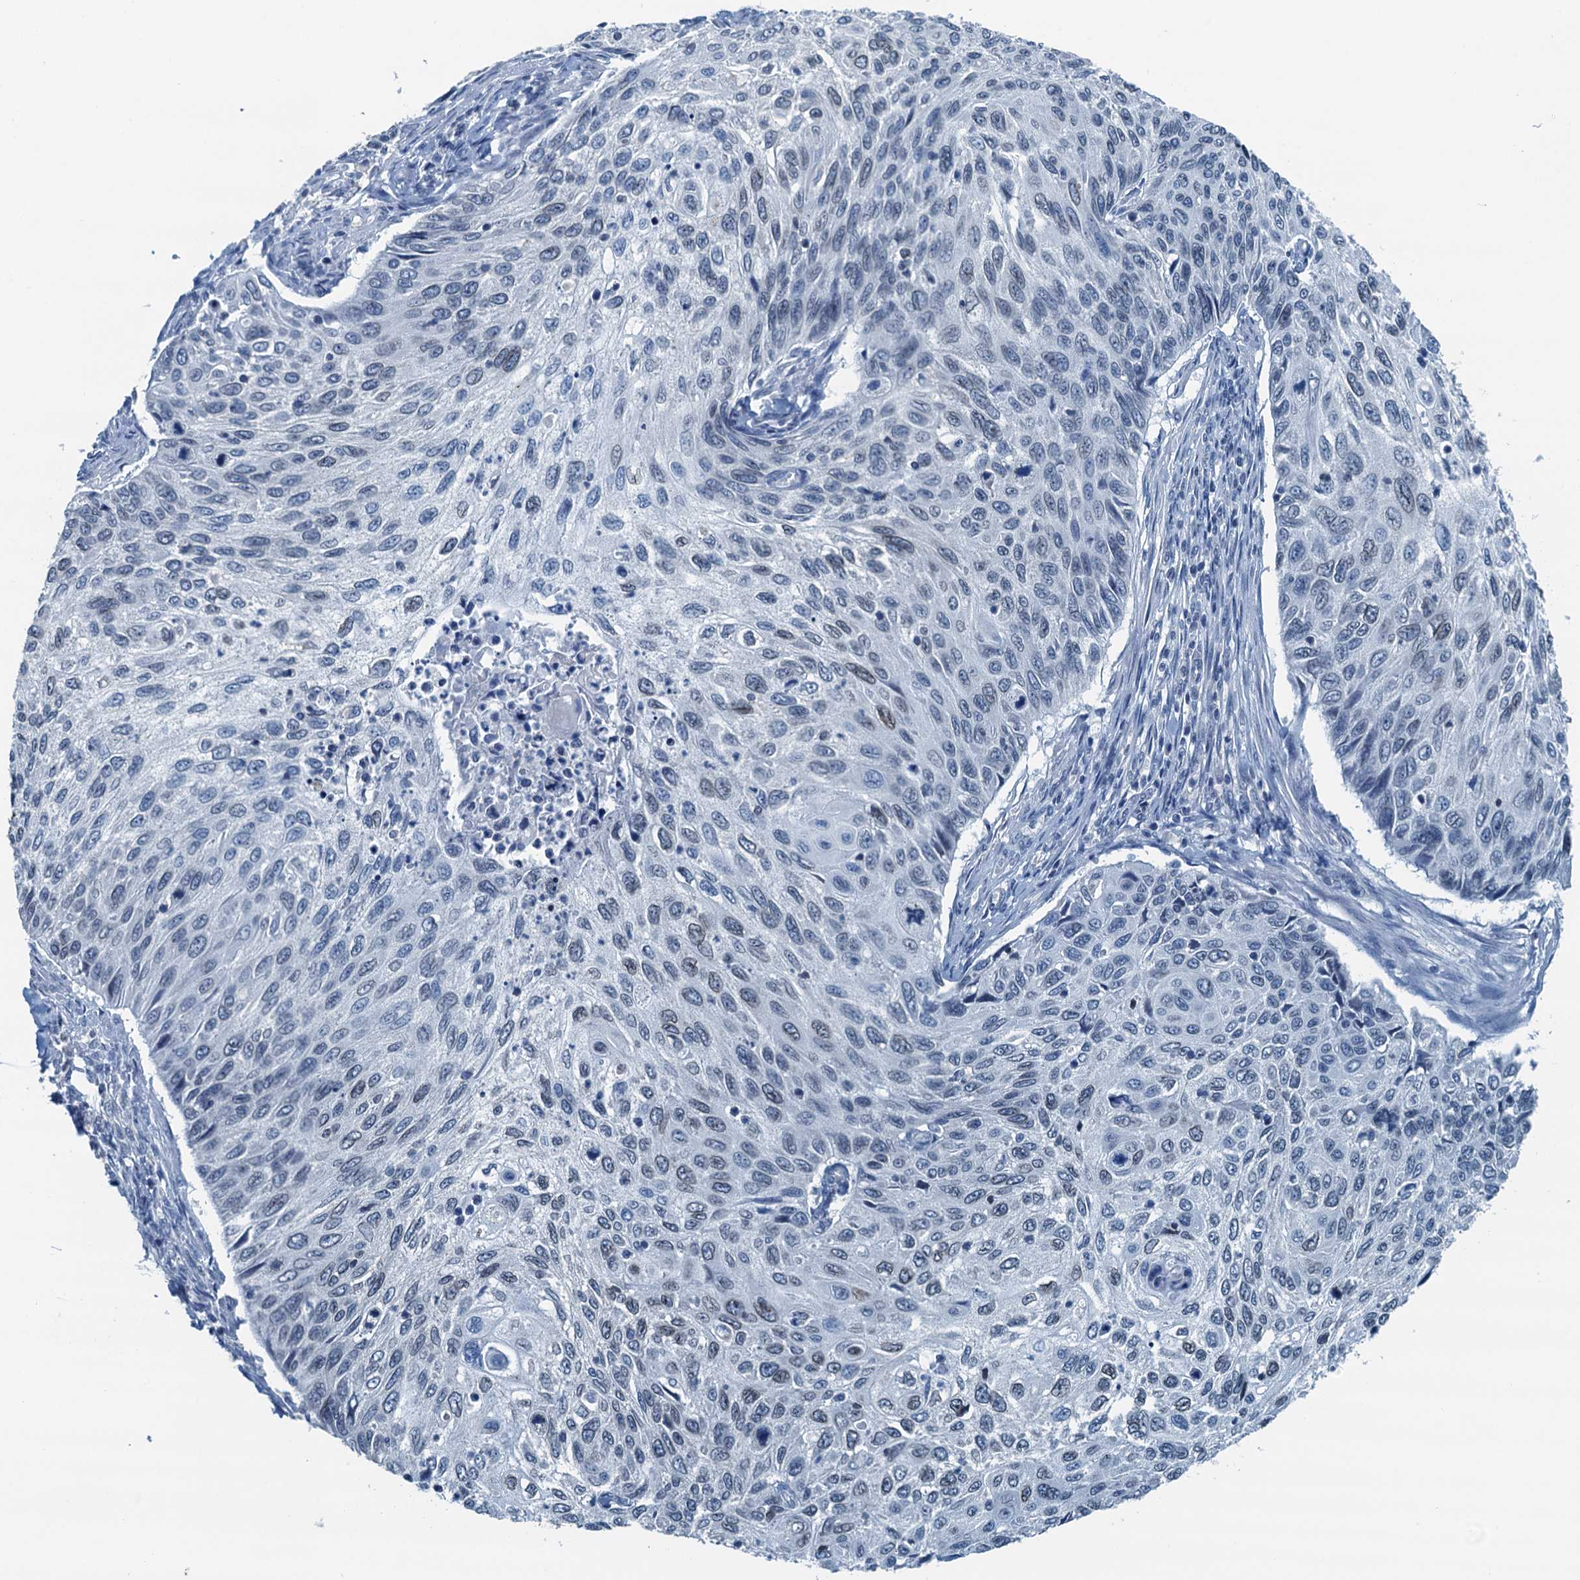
{"staining": {"intensity": "negative", "quantity": "none", "location": "none"}, "tissue": "cervical cancer", "cell_type": "Tumor cells", "image_type": "cancer", "snomed": [{"axis": "morphology", "description": "Squamous cell carcinoma, NOS"}, {"axis": "topography", "description": "Cervix"}], "caption": "Protein analysis of cervical cancer (squamous cell carcinoma) displays no significant staining in tumor cells.", "gene": "C11orf54", "patient": {"sex": "female", "age": 70}}